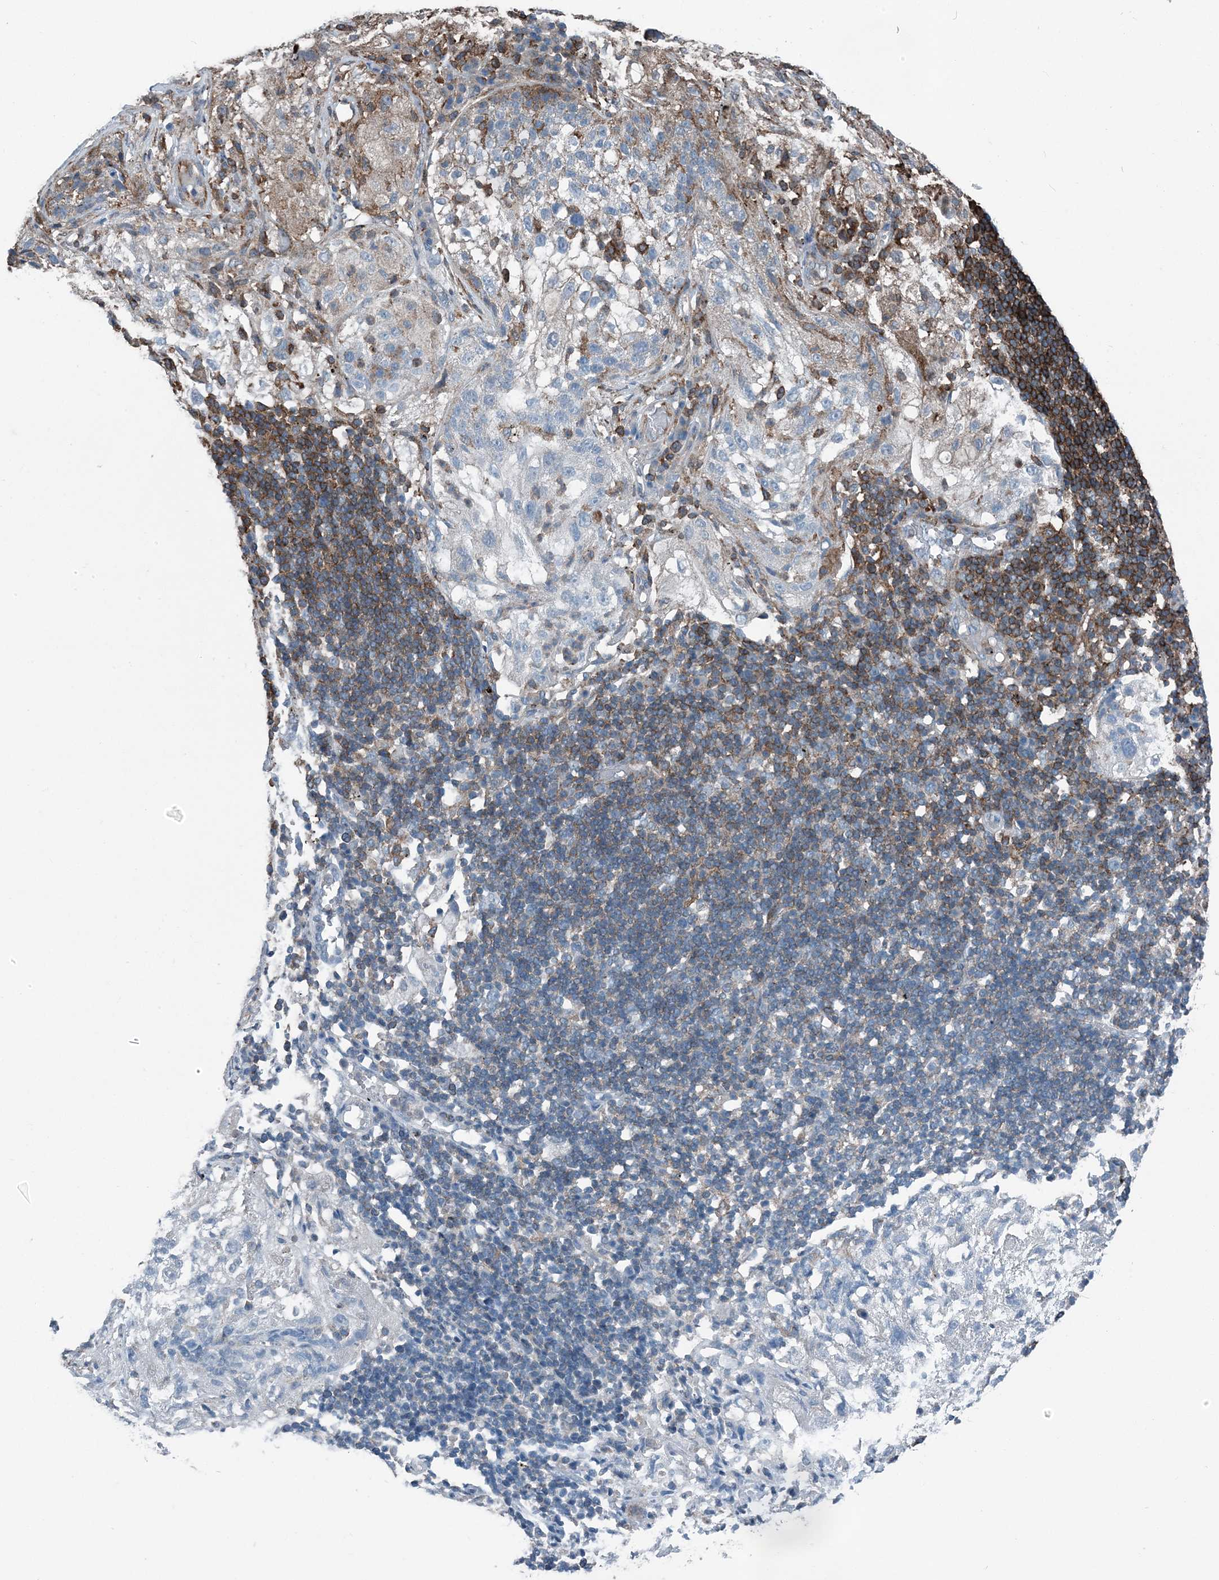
{"staining": {"intensity": "moderate", "quantity": "<25%", "location": "cytoplasmic/membranous"}, "tissue": "lung cancer", "cell_type": "Tumor cells", "image_type": "cancer", "snomed": [{"axis": "morphology", "description": "Inflammation, NOS"}, {"axis": "morphology", "description": "Squamous cell carcinoma, NOS"}, {"axis": "topography", "description": "Lymph node"}, {"axis": "topography", "description": "Soft tissue"}, {"axis": "topography", "description": "Lung"}], "caption": "The micrograph demonstrates a brown stain indicating the presence of a protein in the cytoplasmic/membranous of tumor cells in squamous cell carcinoma (lung). Immunohistochemistry stains the protein in brown and the nuclei are stained blue.", "gene": "CFL1", "patient": {"sex": "male", "age": 66}}